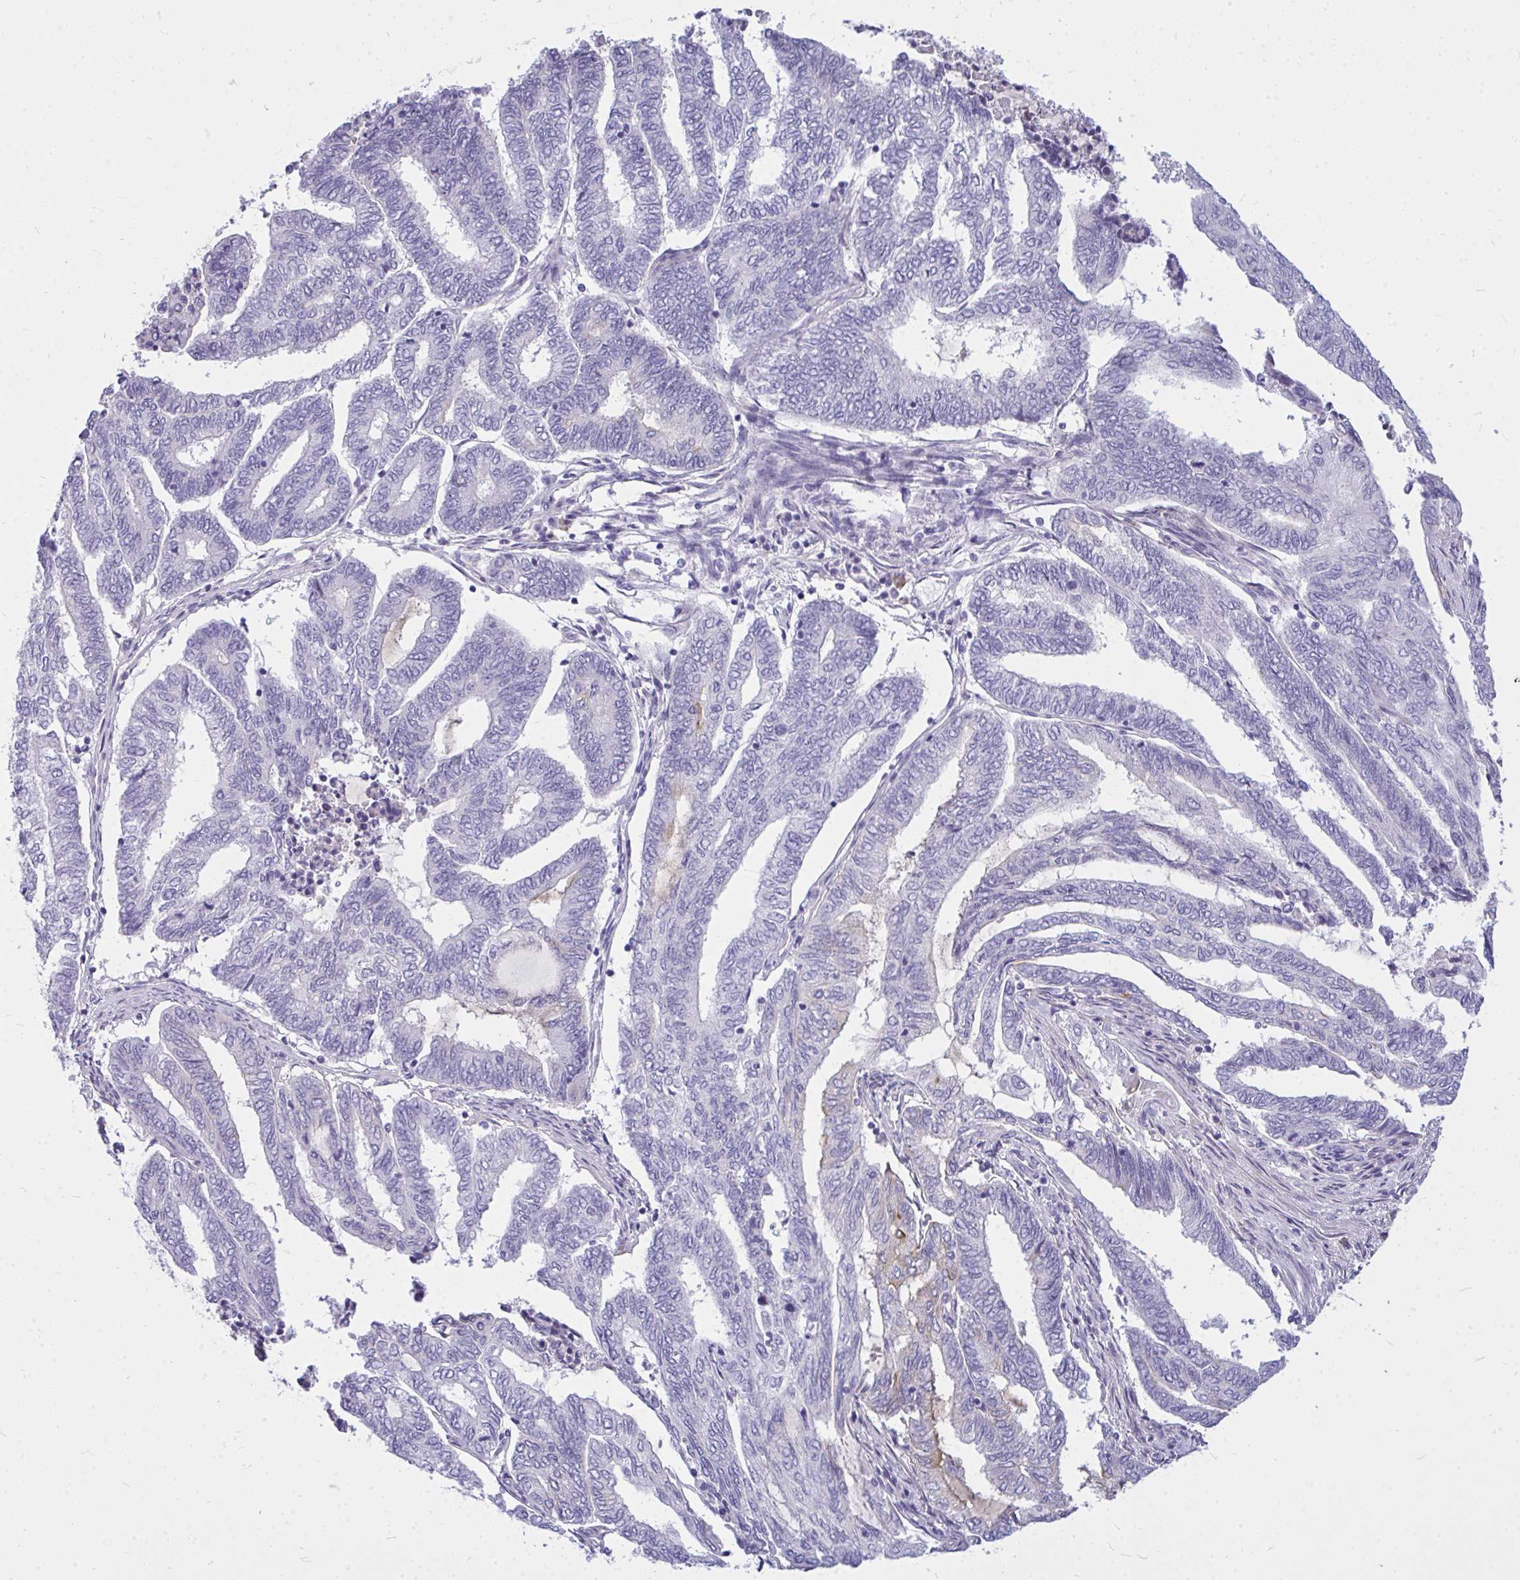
{"staining": {"intensity": "negative", "quantity": "none", "location": "none"}, "tissue": "endometrial cancer", "cell_type": "Tumor cells", "image_type": "cancer", "snomed": [{"axis": "morphology", "description": "Adenocarcinoma, NOS"}, {"axis": "topography", "description": "Uterus"}, {"axis": "topography", "description": "Endometrium"}], "caption": "Immunohistochemical staining of human endometrial adenocarcinoma demonstrates no significant expression in tumor cells.", "gene": "ZSCAN25", "patient": {"sex": "female", "age": 70}}